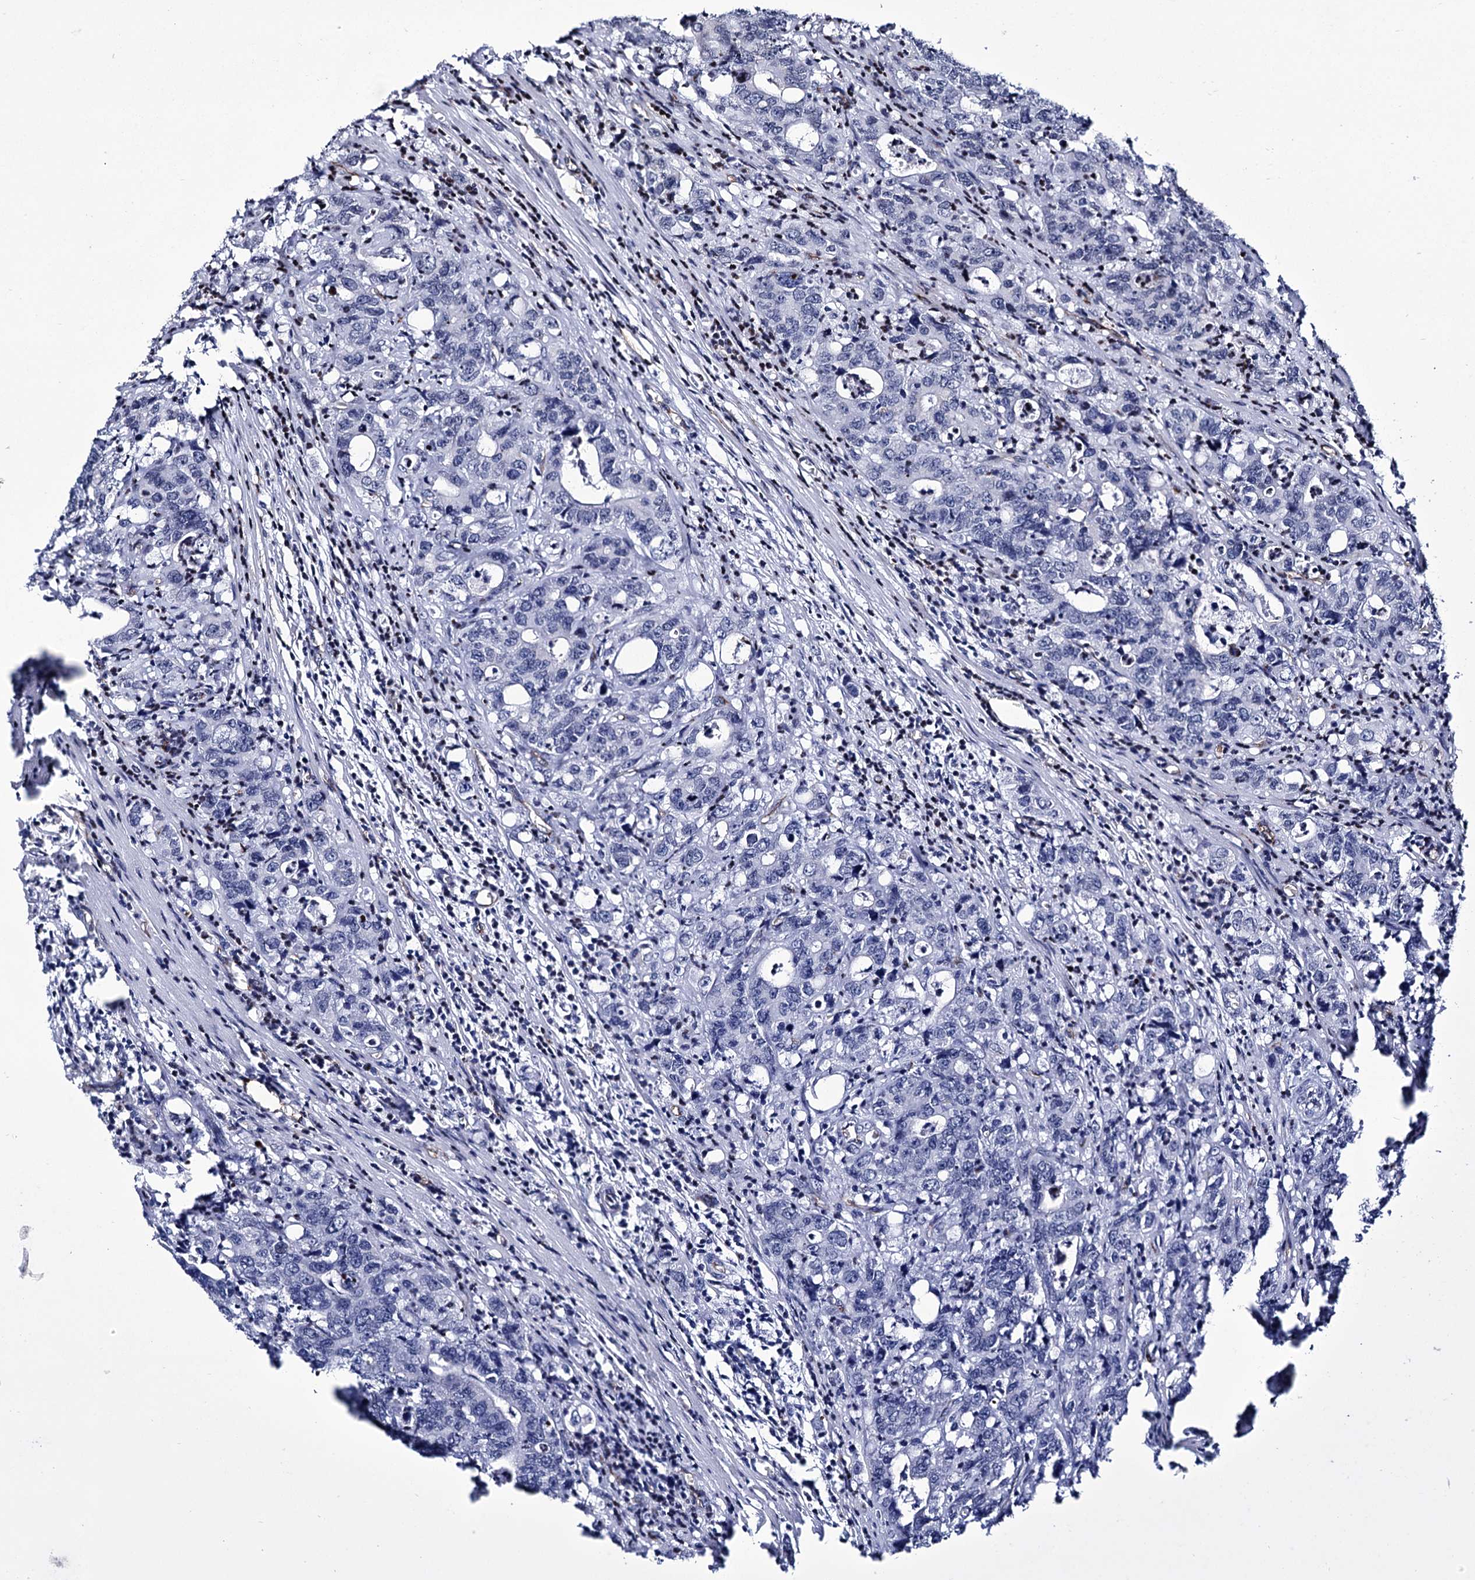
{"staining": {"intensity": "negative", "quantity": "none", "location": "none"}, "tissue": "colorectal cancer", "cell_type": "Tumor cells", "image_type": "cancer", "snomed": [{"axis": "morphology", "description": "Adenocarcinoma, NOS"}, {"axis": "topography", "description": "Colon"}], "caption": "This is an IHC histopathology image of colorectal cancer. There is no expression in tumor cells.", "gene": "ZC3H12C", "patient": {"sex": "female", "age": 75}}